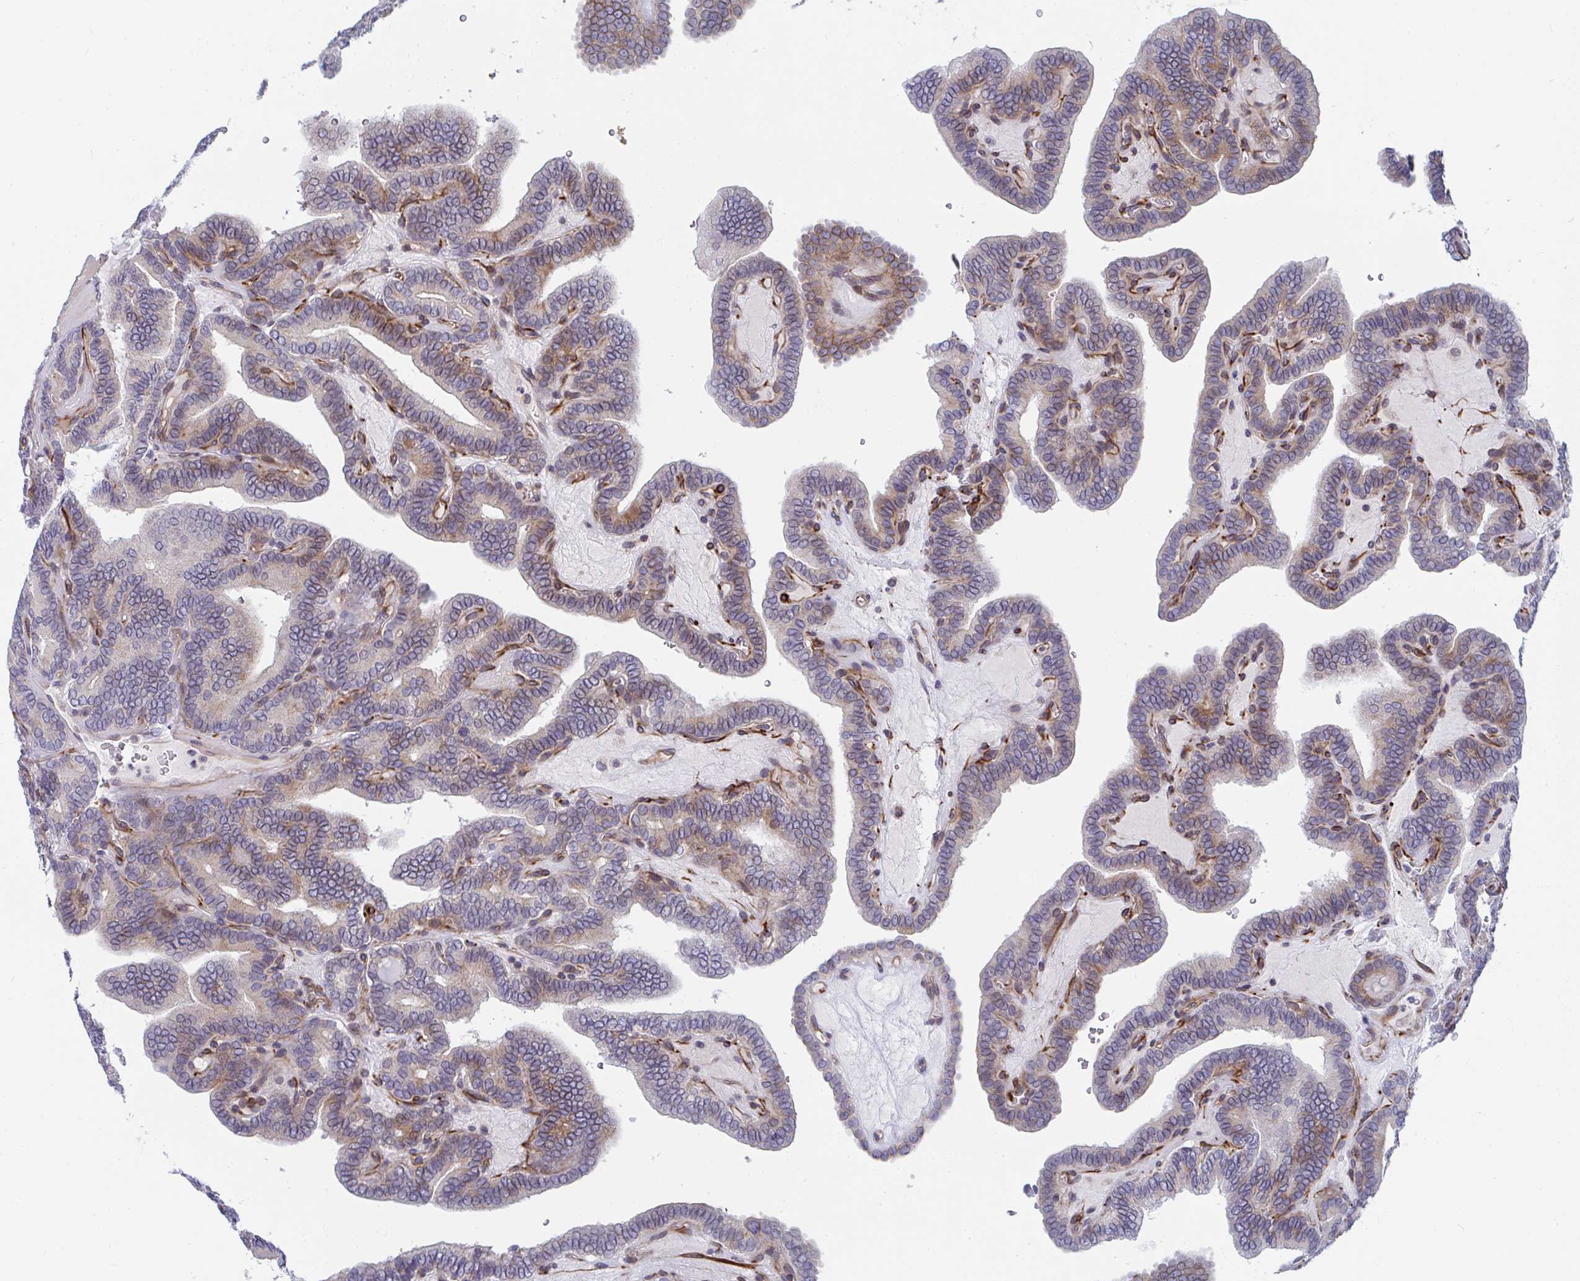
{"staining": {"intensity": "weak", "quantity": "25%-75%", "location": "cytoplasmic/membranous"}, "tissue": "thyroid cancer", "cell_type": "Tumor cells", "image_type": "cancer", "snomed": [{"axis": "morphology", "description": "Papillary adenocarcinoma, NOS"}, {"axis": "topography", "description": "Thyroid gland"}], "caption": "Weak cytoplasmic/membranous positivity is seen in approximately 25%-75% of tumor cells in thyroid papillary adenocarcinoma.", "gene": "EIF1AD", "patient": {"sex": "female", "age": 21}}